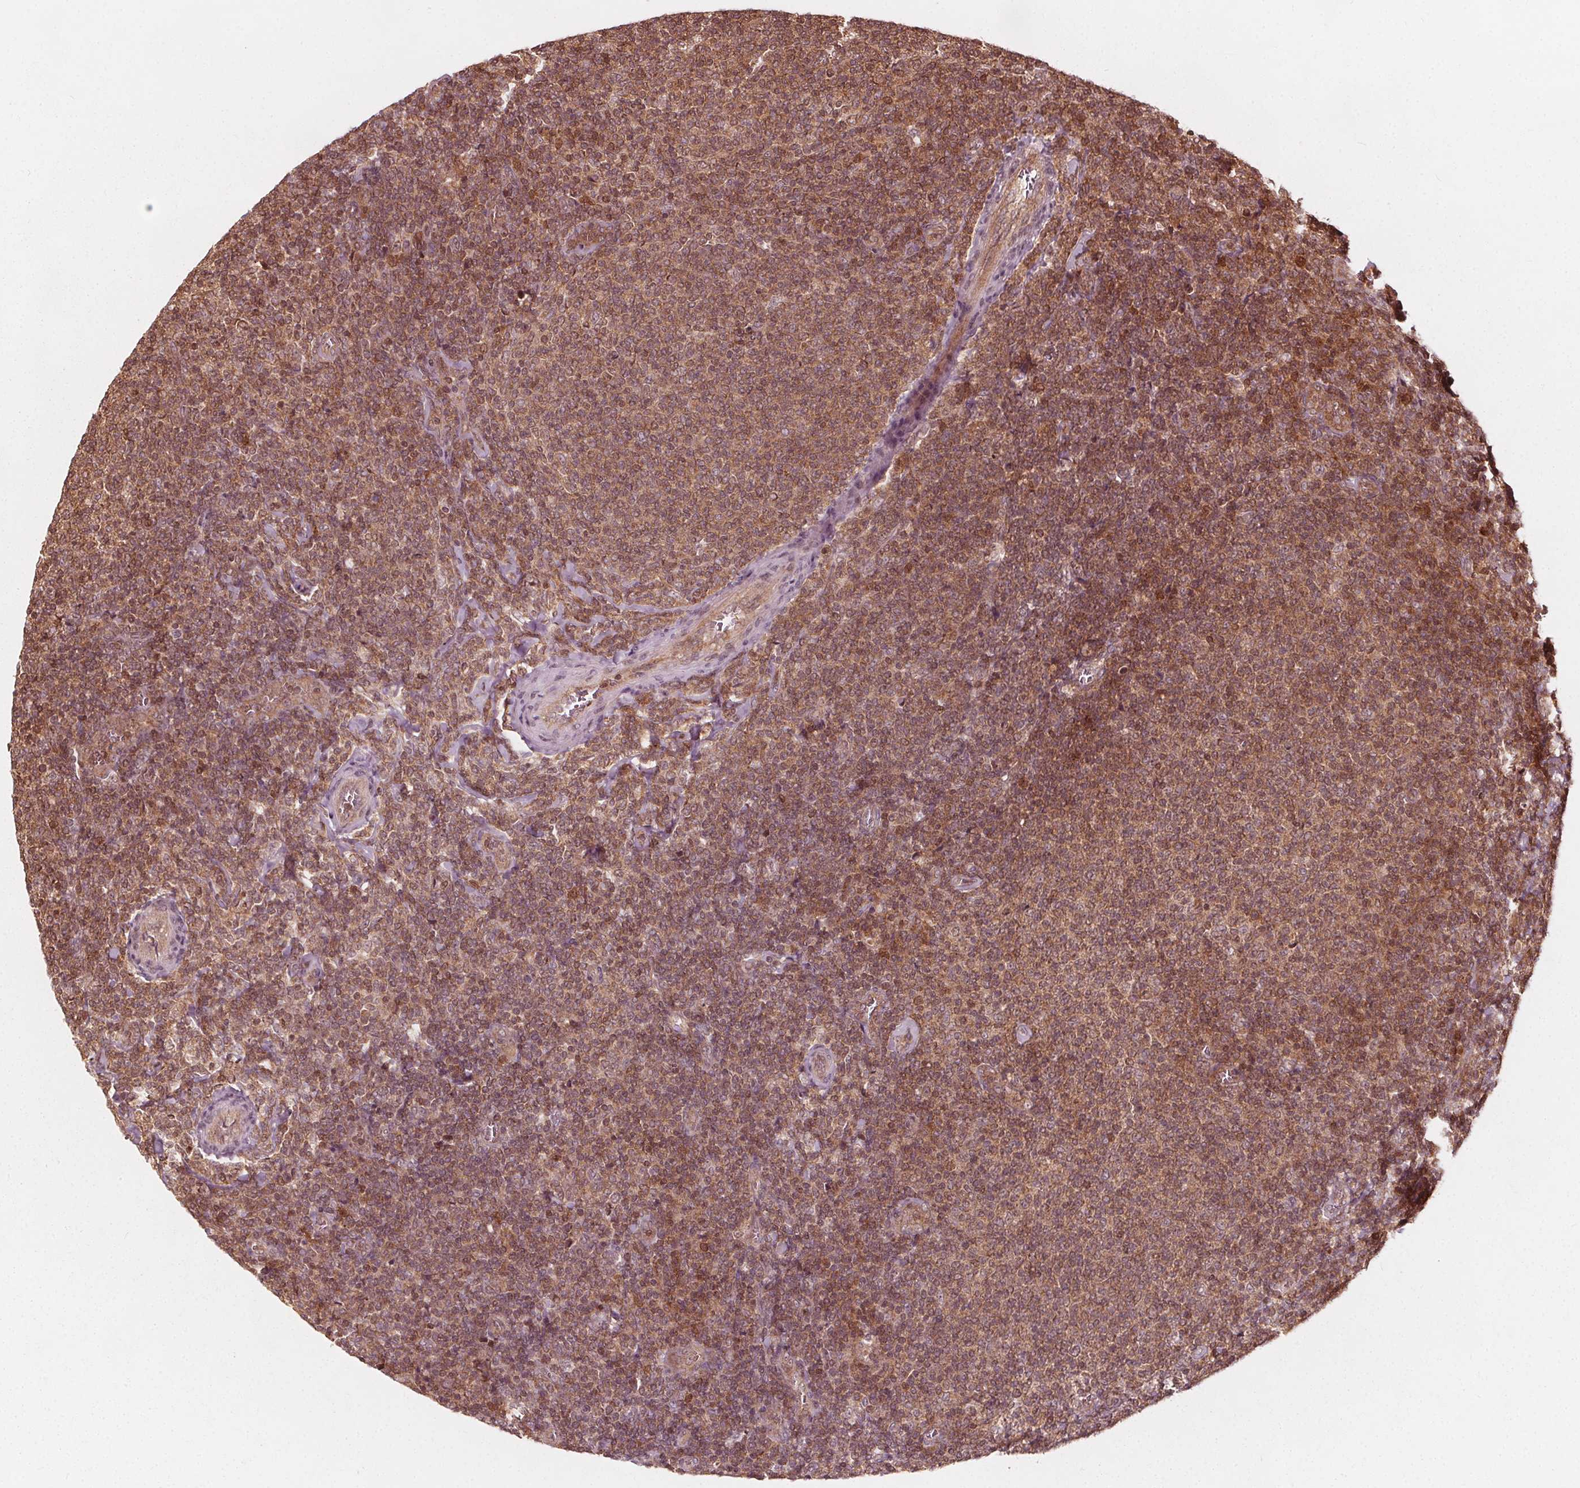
{"staining": {"intensity": "moderate", "quantity": ">75%", "location": "cytoplasmic/membranous"}, "tissue": "lymphoma", "cell_type": "Tumor cells", "image_type": "cancer", "snomed": [{"axis": "morphology", "description": "Malignant lymphoma, non-Hodgkin's type, Low grade"}, {"axis": "topography", "description": "Lymph node"}], "caption": "A medium amount of moderate cytoplasmic/membranous staining is appreciated in approximately >75% of tumor cells in malignant lymphoma, non-Hodgkin's type (low-grade) tissue.", "gene": "AIP", "patient": {"sex": "male", "age": 52}}